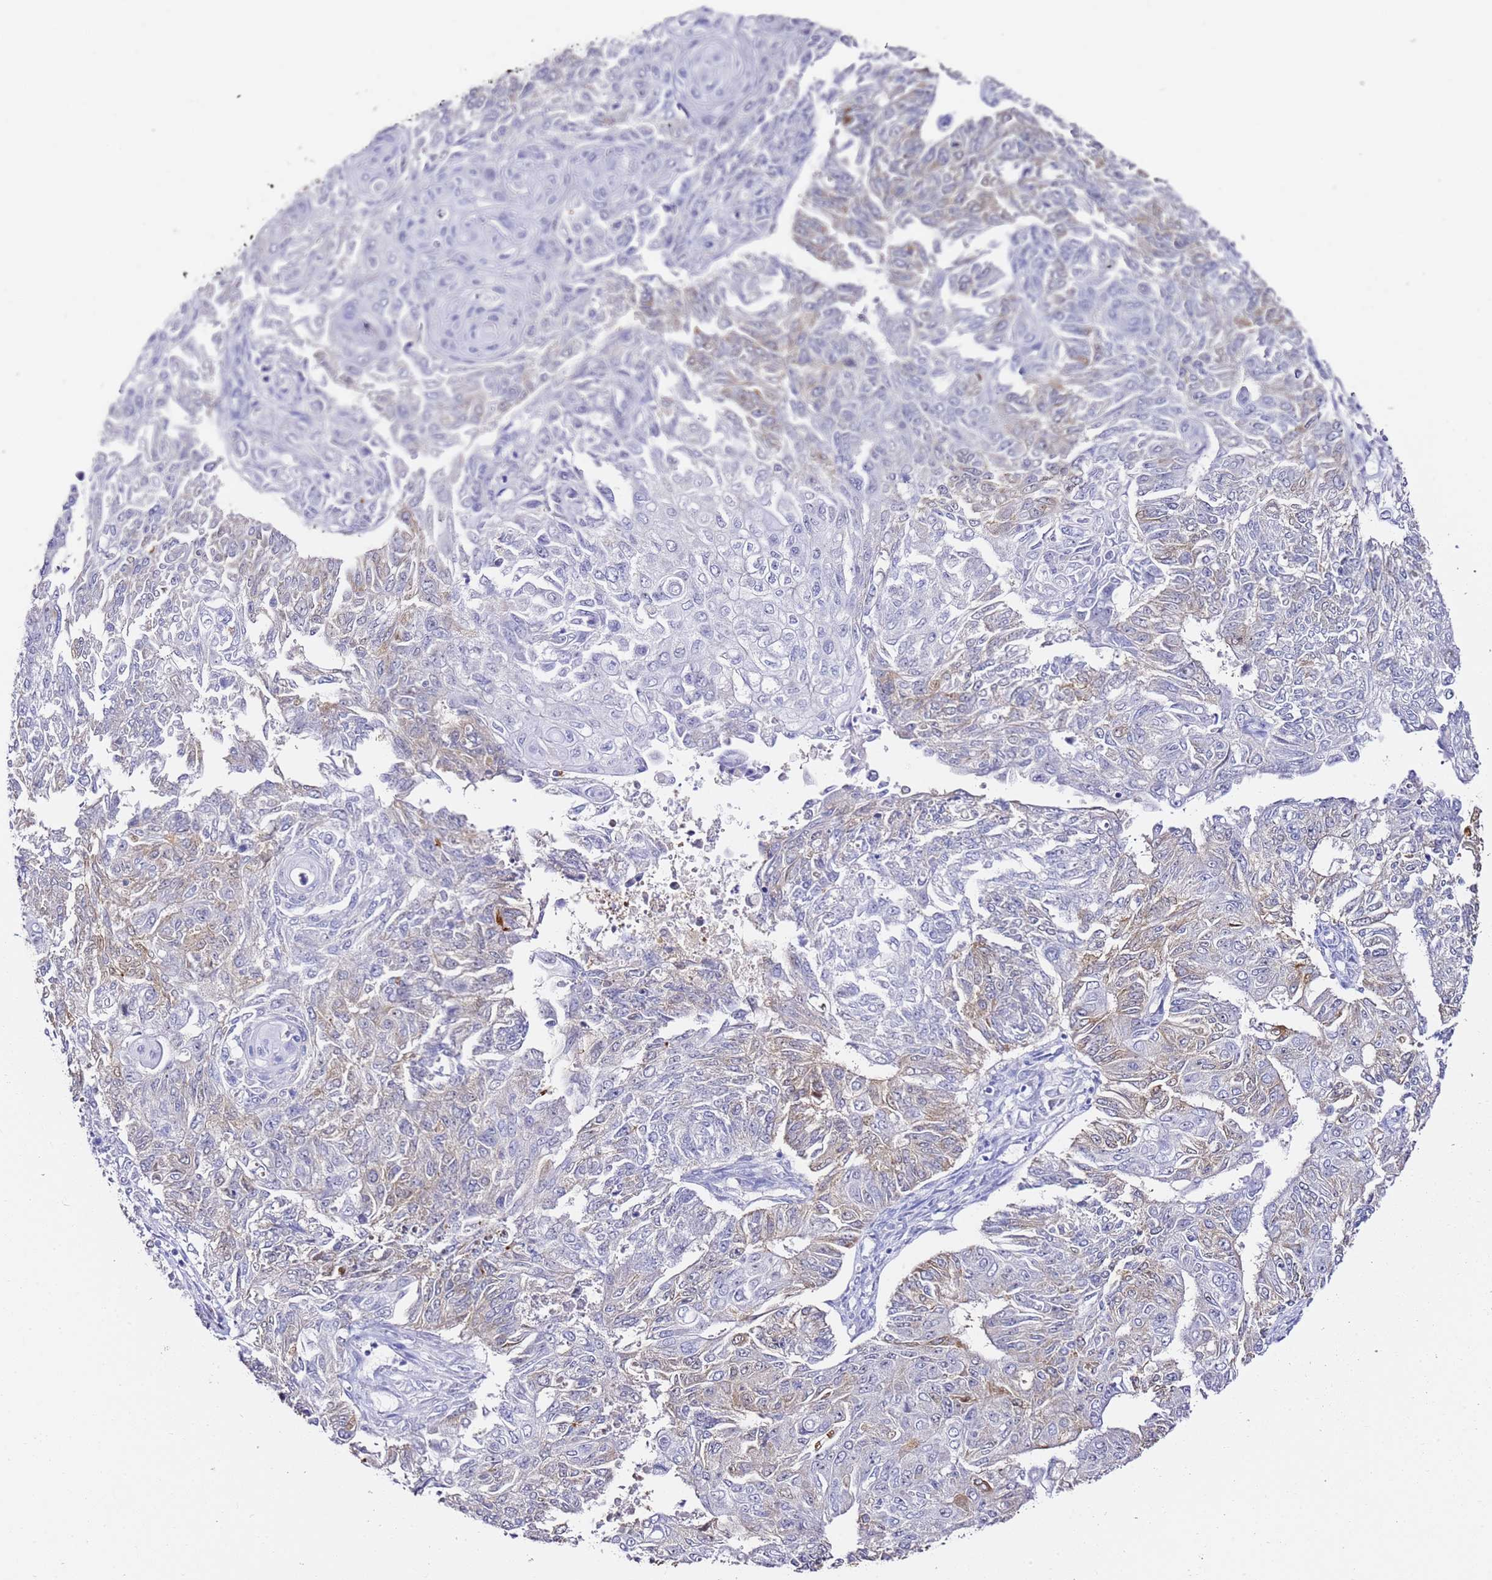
{"staining": {"intensity": "weak", "quantity": "<25%", "location": "cytoplasmic/membranous"}, "tissue": "endometrial cancer", "cell_type": "Tumor cells", "image_type": "cancer", "snomed": [{"axis": "morphology", "description": "Adenocarcinoma, NOS"}, {"axis": "topography", "description": "Endometrium"}], "caption": "This photomicrograph is of endometrial cancer (adenocarcinoma) stained with immunohistochemistry (IHC) to label a protein in brown with the nuclei are counter-stained blue. There is no staining in tumor cells.", "gene": "HGD", "patient": {"sex": "female", "age": 32}}